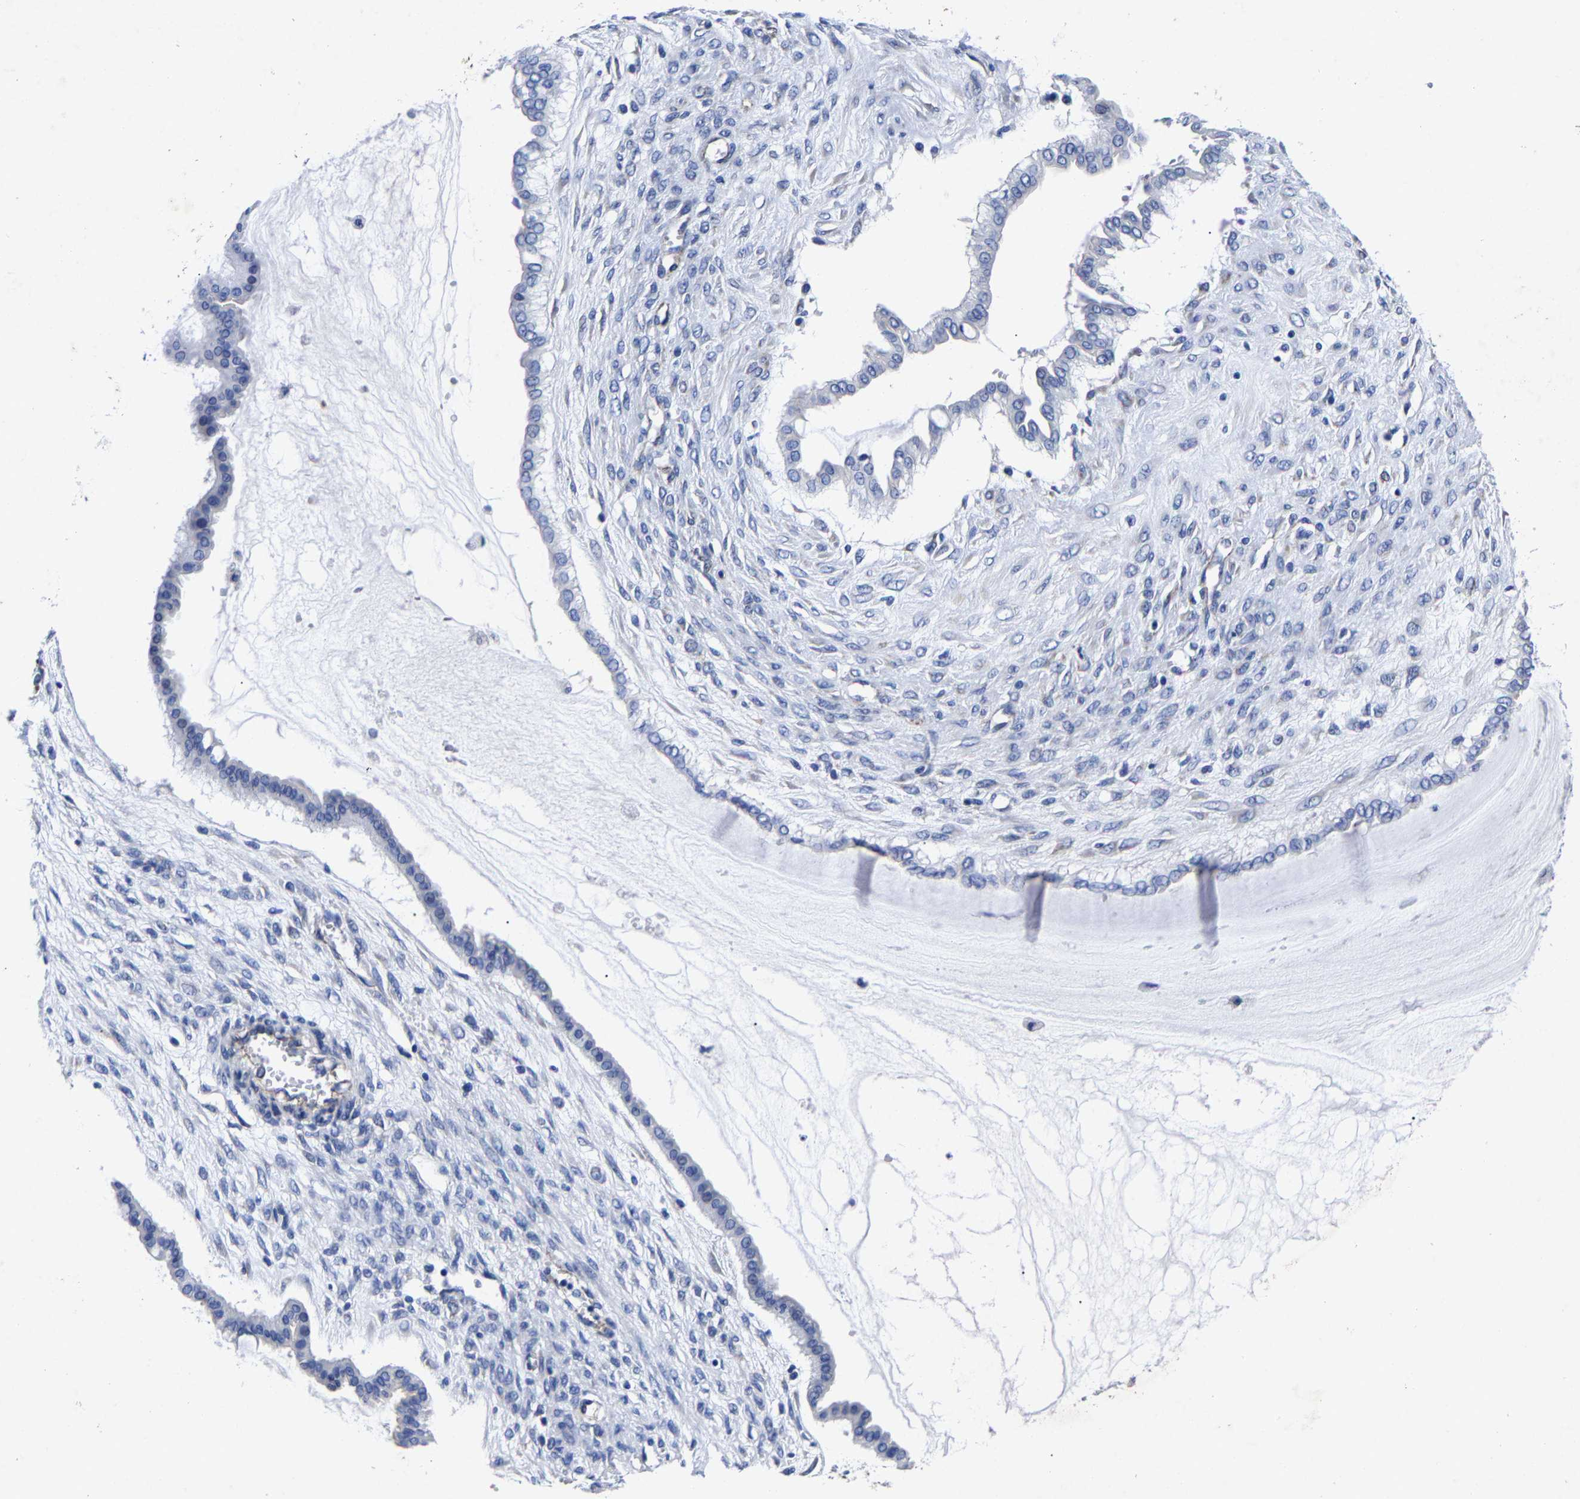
{"staining": {"intensity": "negative", "quantity": "none", "location": "none"}, "tissue": "ovarian cancer", "cell_type": "Tumor cells", "image_type": "cancer", "snomed": [{"axis": "morphology", "description": "Cystadenocarcinoma, mucinous, NOS"}, {"axis": "topography", "description": "Ovary"}], "caption": "Photomicrograph shows no protein positivity in tumor cells of mucinous cystadenocarcinoma (ovarian) tissue.", "gene": "AASS", "patient": {"sex": "female", "age": 73}}